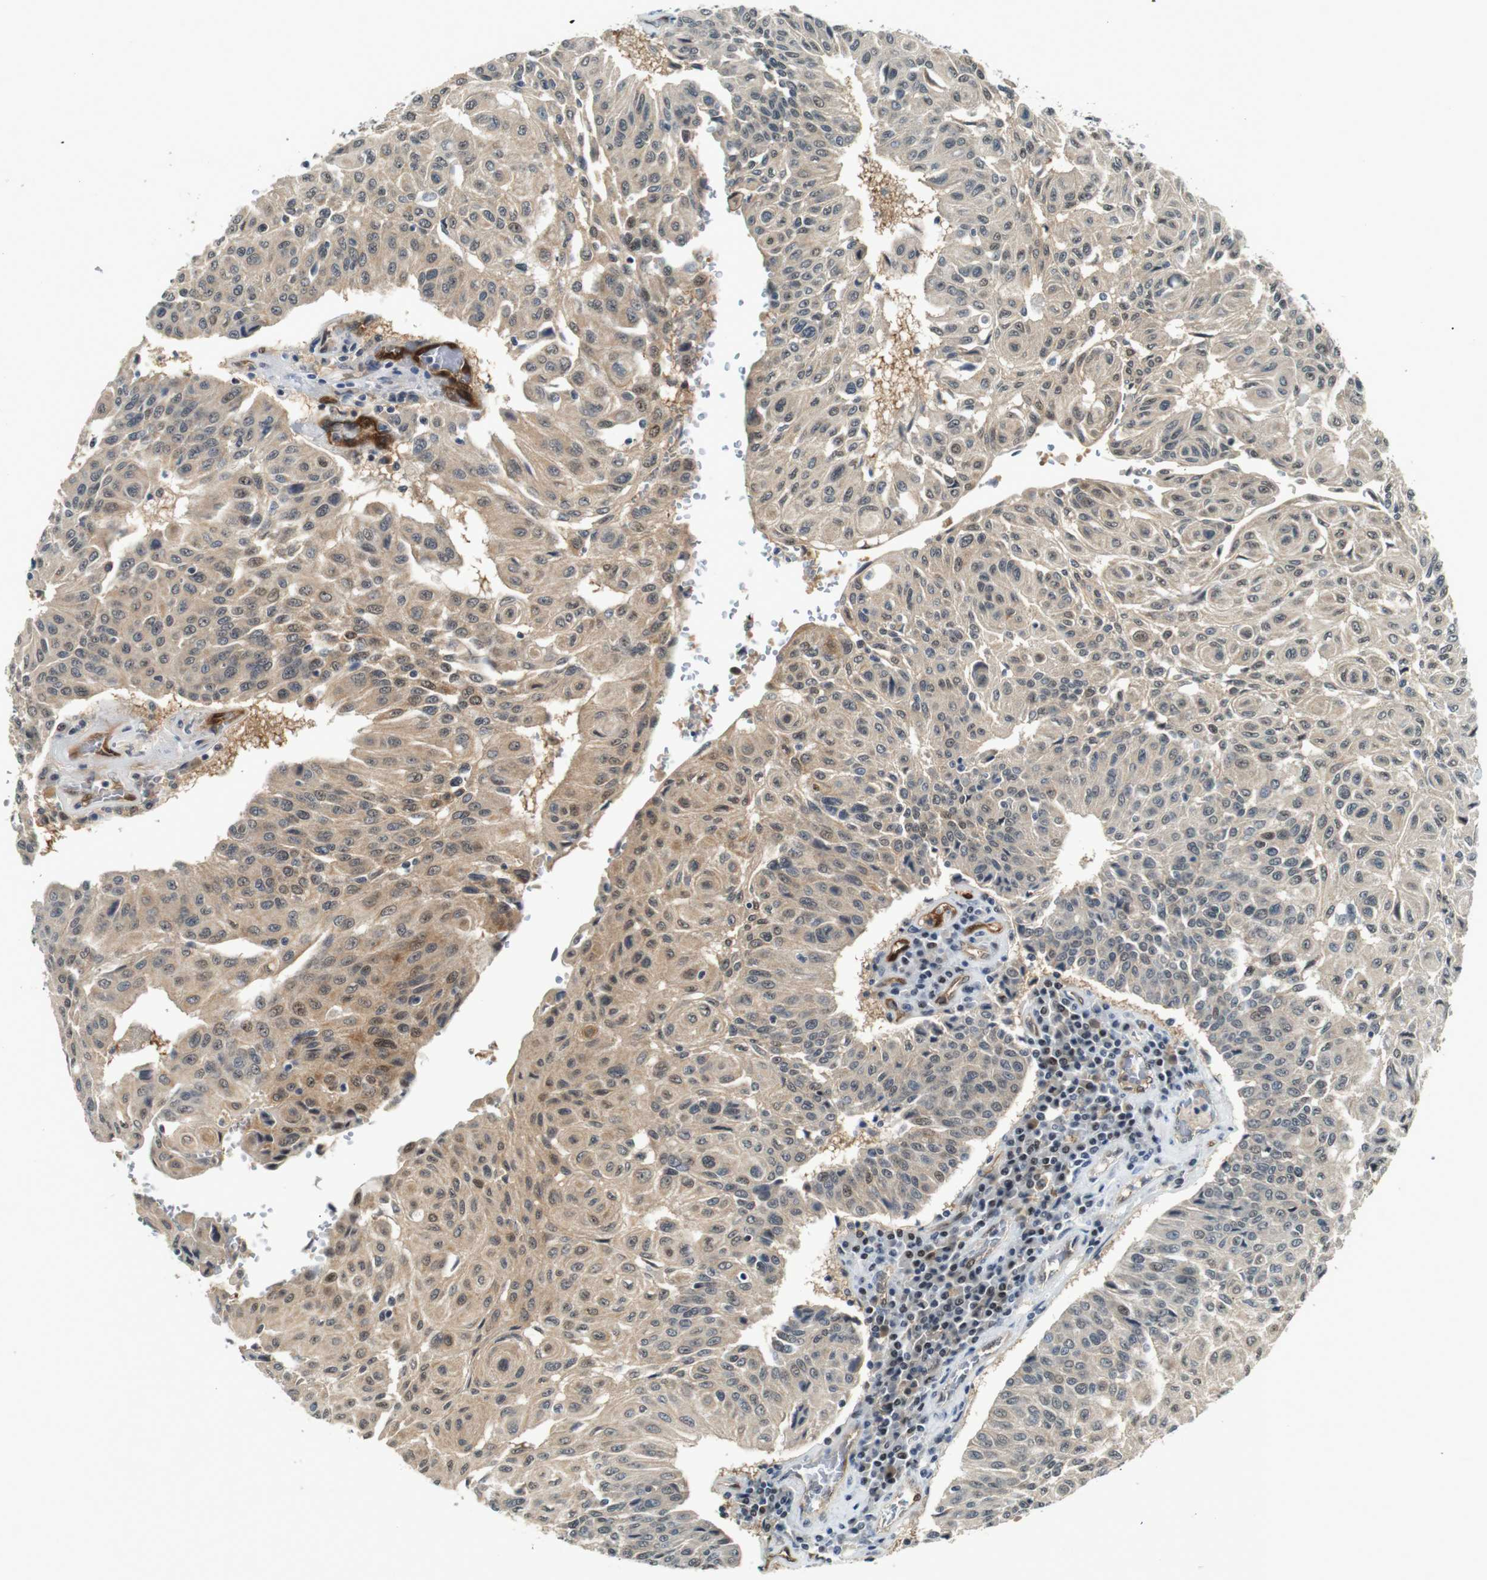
{"staining": {"intensity": "weak", "quantity": ">75%", "location": "cytoplasmic/membranous,nuclear"}, "tissue": "urothelial cancer", "cell_type": "Tumor cells", "image_type": "cancer", "snomed": [{"axis": "morphology", "description": "Urothelial carcinoma, High grade"}, {"axis": "topography", "description": "Urinary bladder"}], "caption": "Urothelial cancer stained for a protein displays weak cytoplasmic/membranous and nuclear positivity in tumor cells.", "gene": "LXN", "patient": {"sex": "male", "age": 66}}